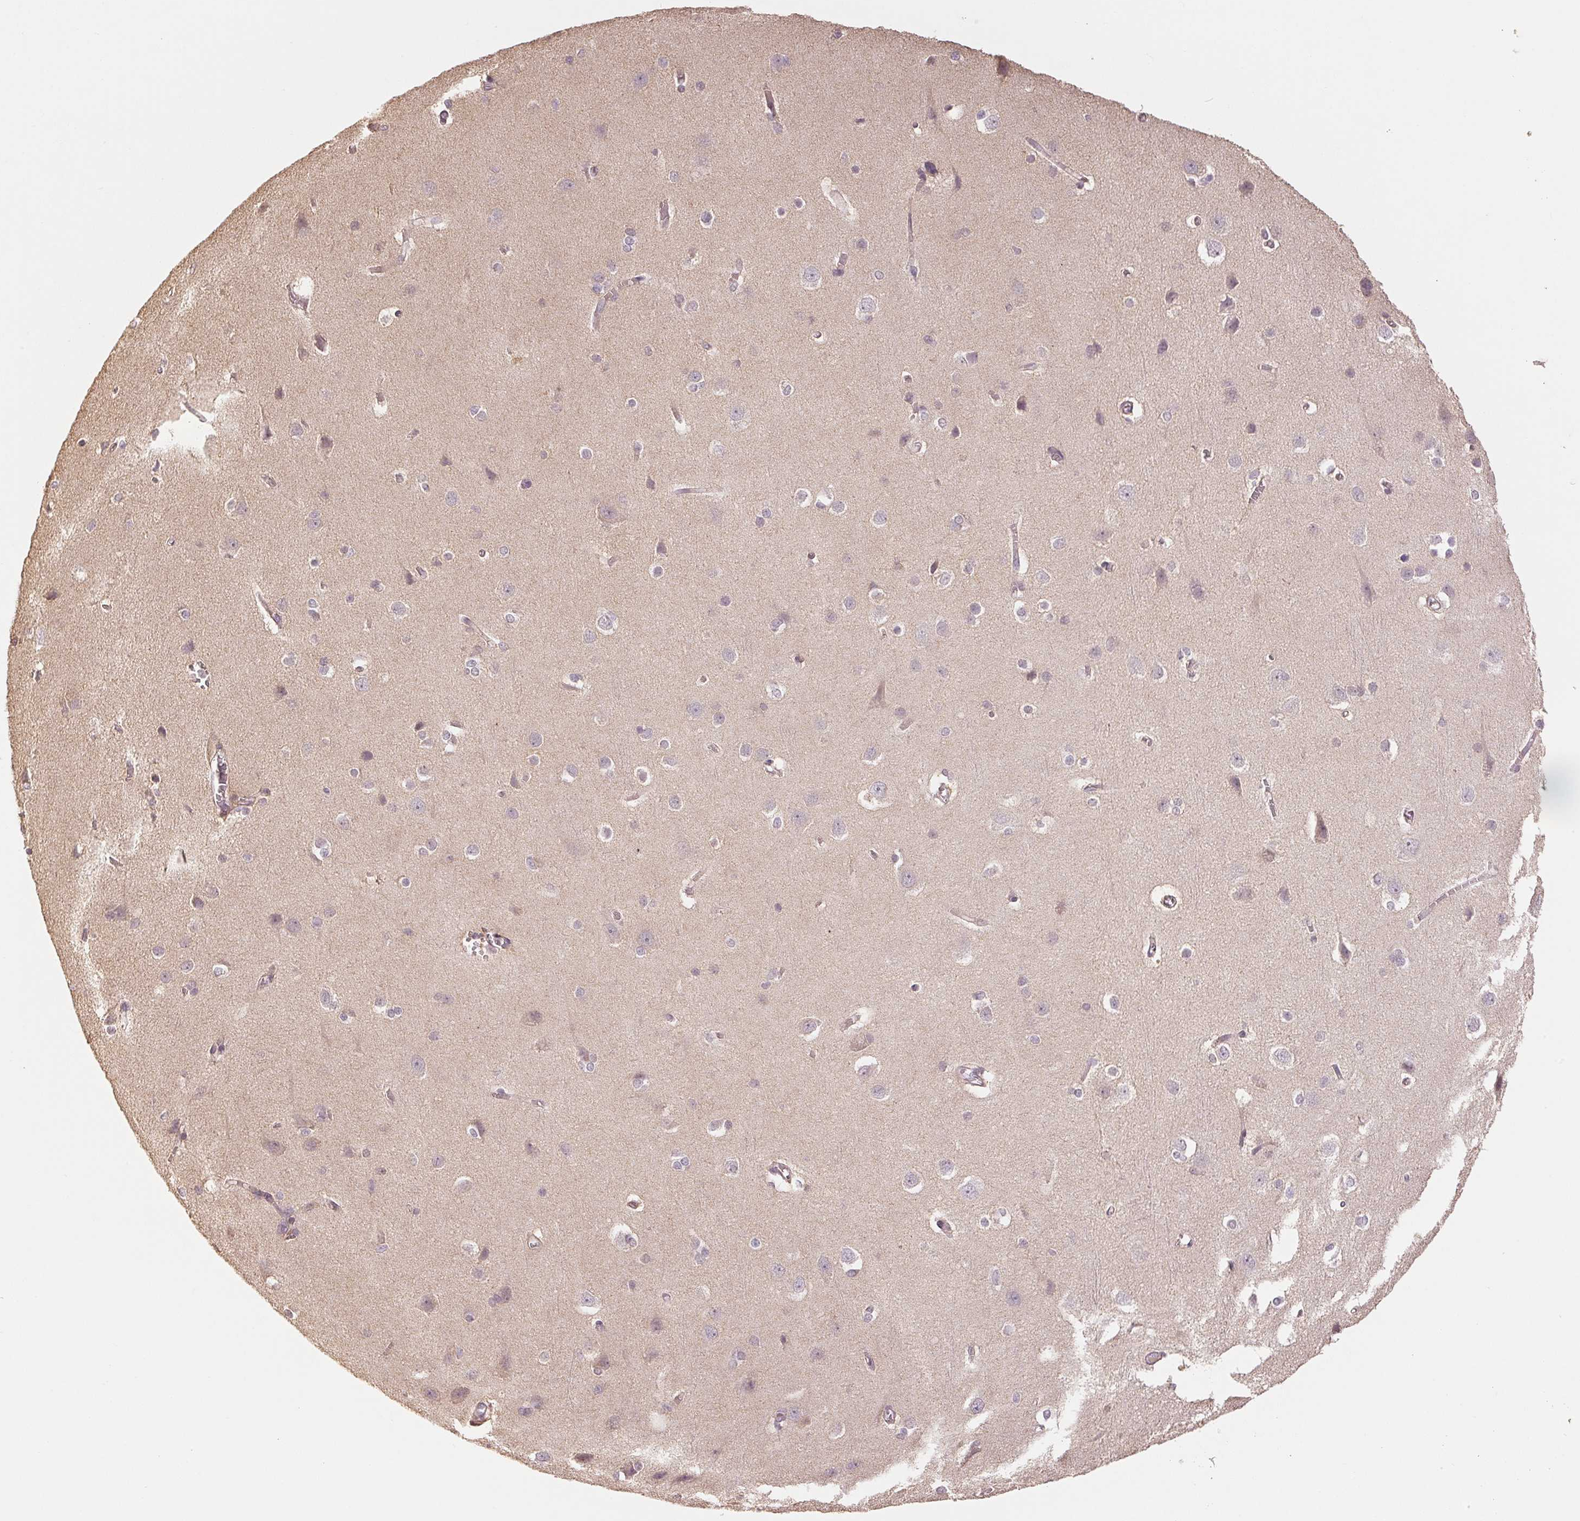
{"staining": {"intensity": "weak", "quantity": "25%-75%", "location": "cytoplasmic/membranous"}, "tissue": "cerebral cortex", "cell_type": "Endothelial cells", "image_type": "normal", "snomed": [{"axis": "morphology", "description": "Normal tissue, NOS"}, {"axis": "topography", "description": "Cerebral cortex"}], "caption": "A photomicrograph showing weak cytoplasmic/membranous positivity in approximately 25%-75% of endothelial cells in unremarkable cerebral cortex, as visualized by brown immunohistochemical staining.", "gene": "COX14", "patient": {"sex": "male", "age": 37}}